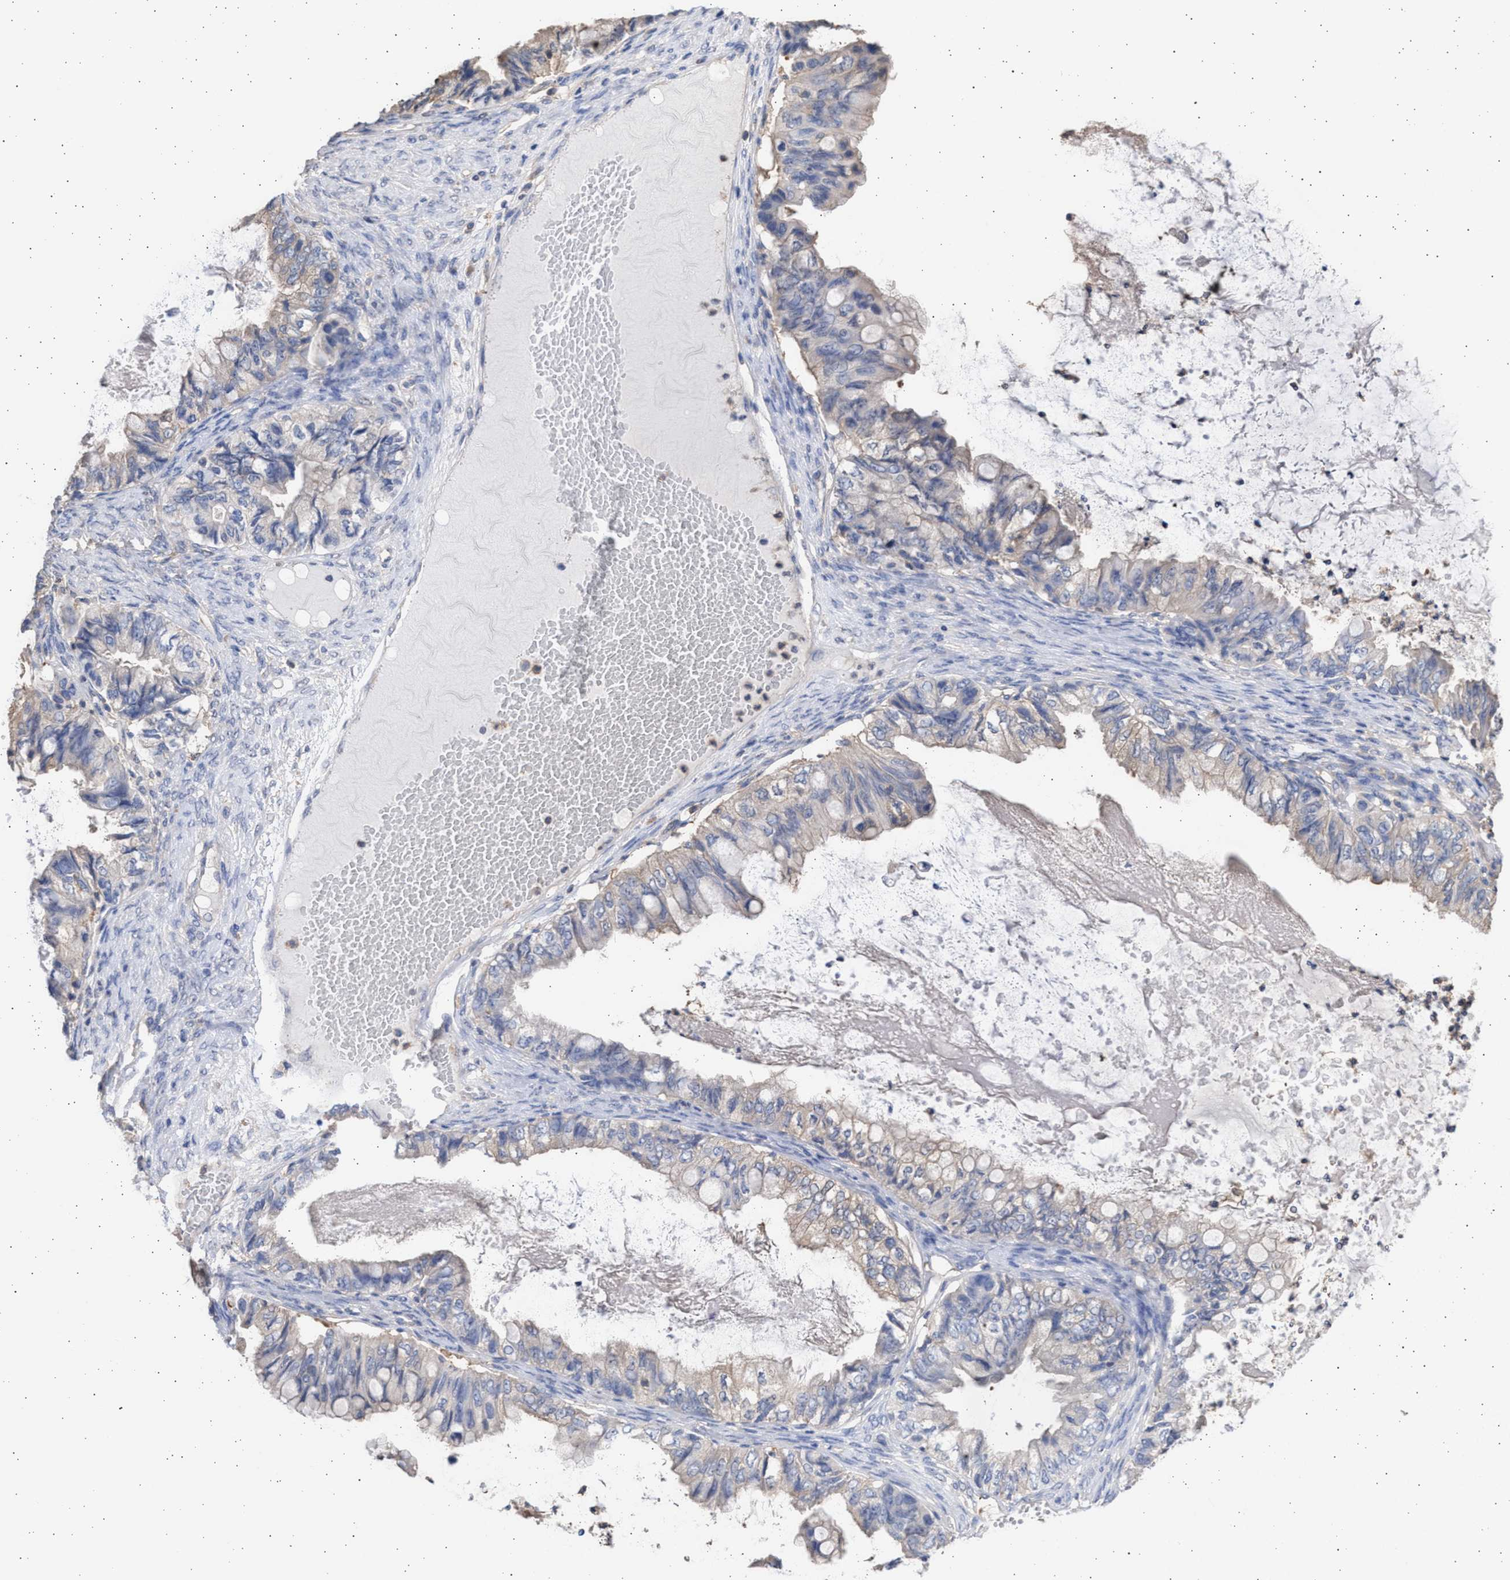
{"staining": {"intensity": "weak", "quantity": "<25%", "location": "cytoplasmic/membranous"}, "tissue": "ovarian cancer", "cell_type": "Tumor cells", "image_type": "cancer", "snomed": [{"axis": "morphology", "description": "Cystadenocarcinoma, mucinous, NOS"}, {"axis": "topography", "description": "Ovary"}], "caption": "Tumor cells are negative for brown protein staining in mucinous cystadenocarcinoma (ovarian).", "gene": "ALDOC", "patient": {"sex": "female", "age": 80}}